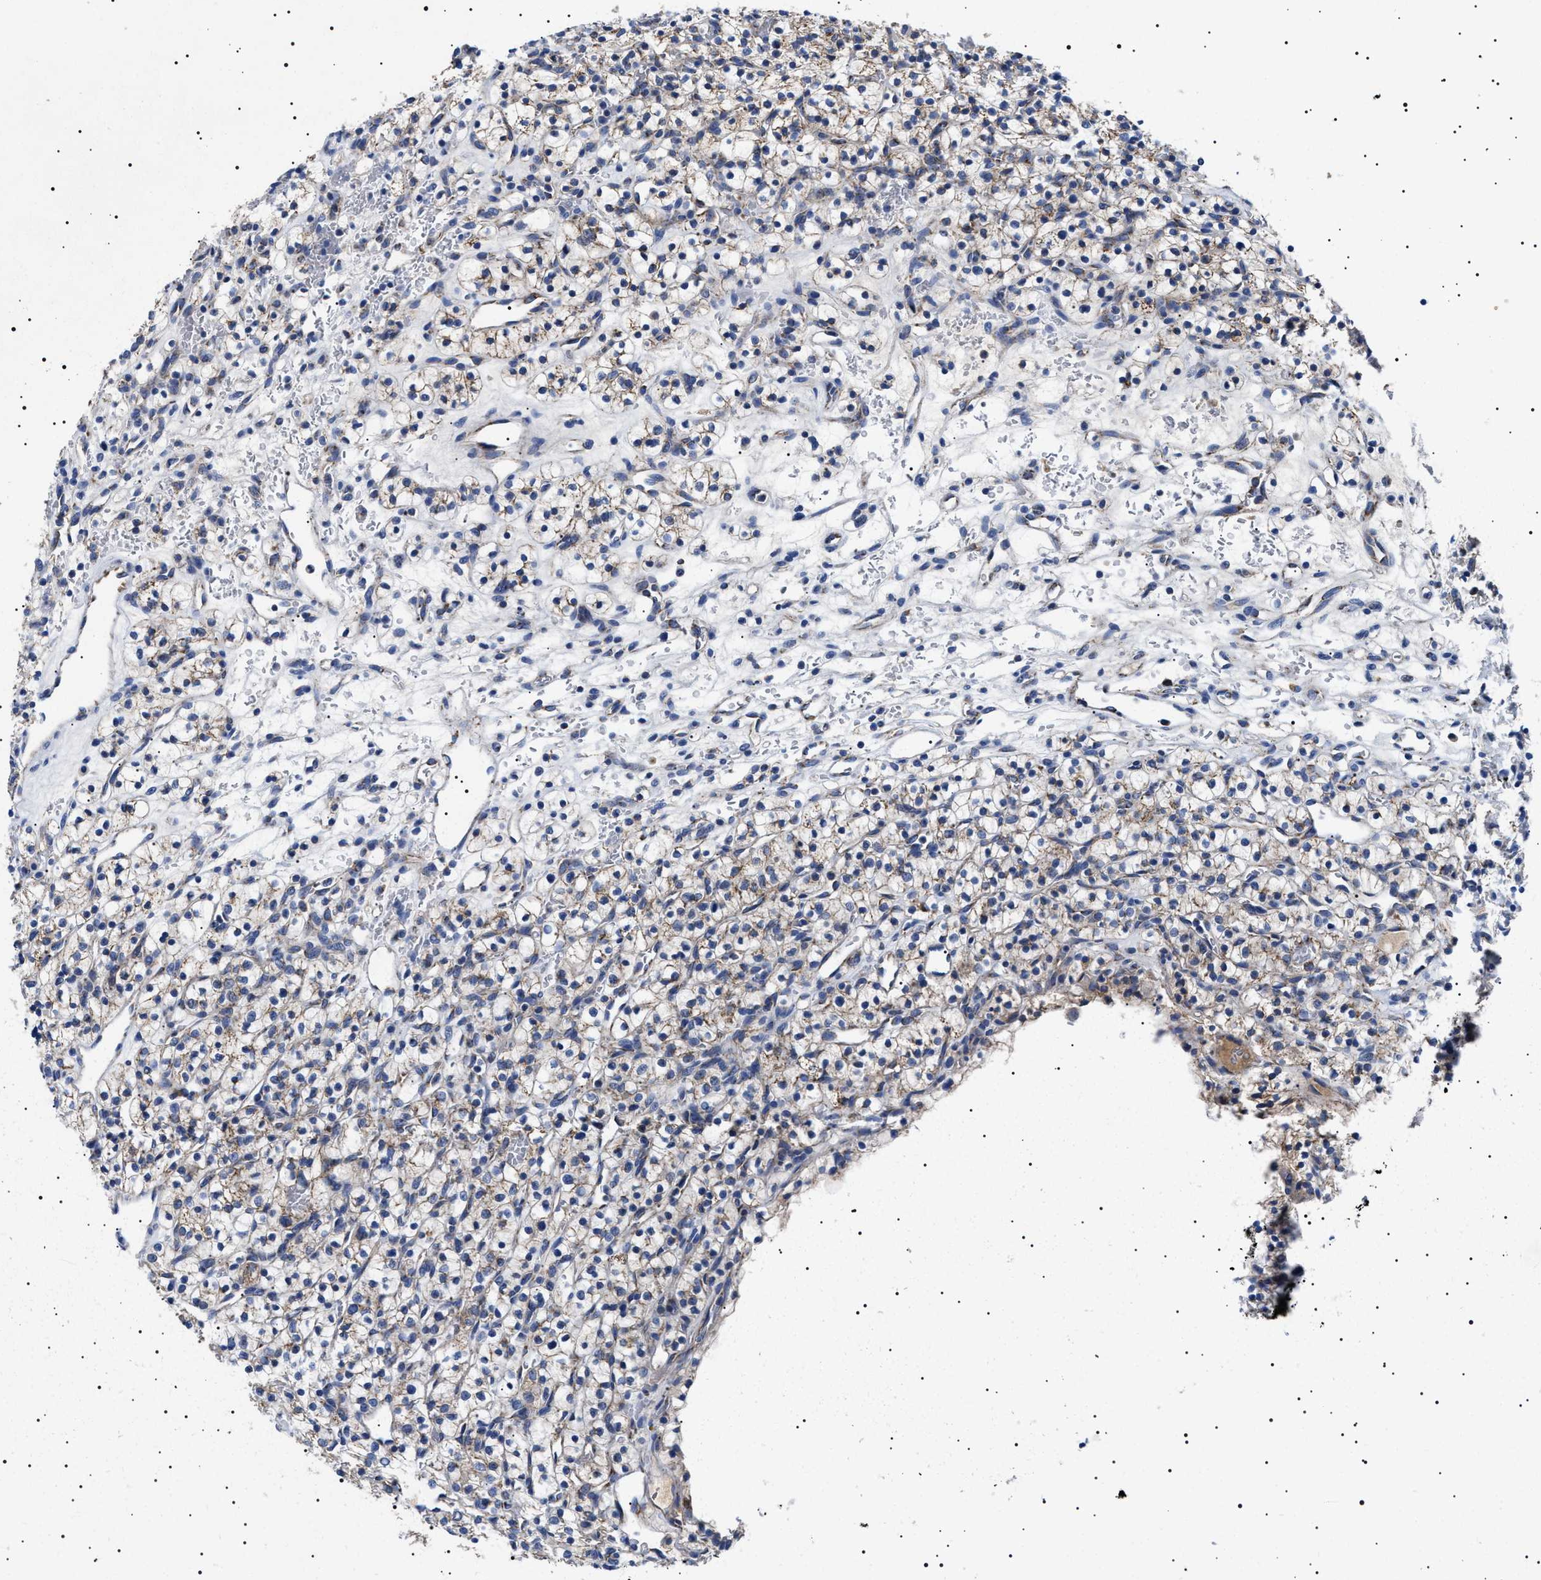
{"staining": {"intensity": "weak", "quantity": "<25%", "location": "cytoplasmic/membranous"}, "tissue": "renal cancer", "cell_type": "Tumor cells", "image_type": "cancer", "snomed": [{"axis": "morphology", "description": "Adenocarcinoma, NOS"}, {"axis": "topography", "description": "Kidney"}], "caption": "A high-resolution image shows IHC staining of adenocarcinoma (renal), which shows no significant staining in tumor cells.", "gene": "CHRDL2", "patient": {"sex": "female", "age": 57}}